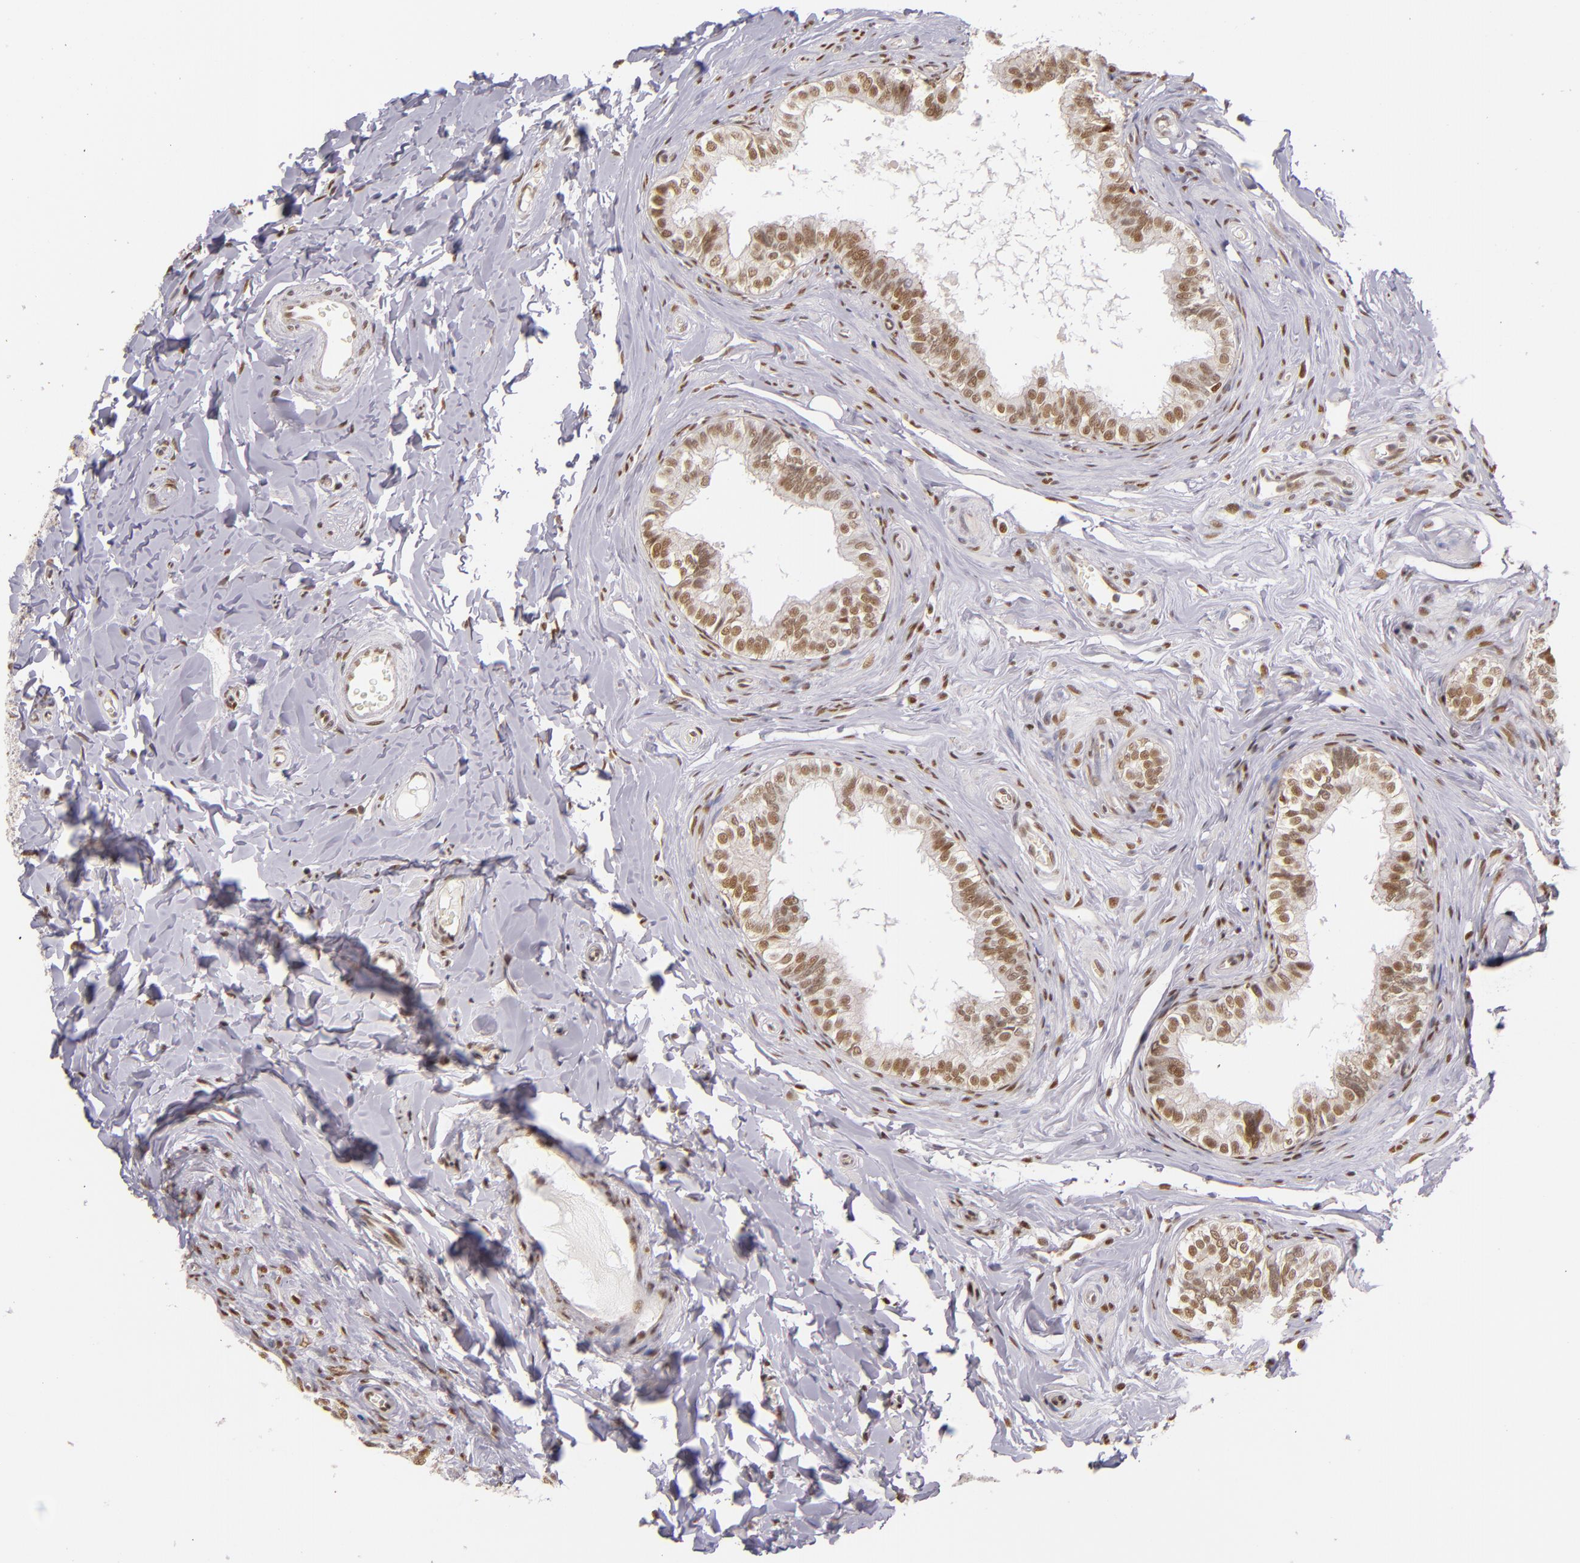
{"staining": {"intensity": "moderate", "quantity": ">75%", "location": "nuclear"}, "tissue": "epididymis", "cell_type": "Glandular cells", "image_type": "normal", "snomed": [{"axis": "morphology", "description": "Normal tissue, NOS"}, {"axis": "topography", "description": "Soft tissue"}, {"axis": "topography", "description": "Epididymis"}], "caption": "Unremarkable epididymis was stained to show a protein in brown. There is medium levels of moderate nuclear staining in approximately >75% of glandular cells. The staining was performed using DAB (3,3'-diaminobenzidine) to visualize the protein expression in brown, while the nuclei were stained in blue with hematoxylin (Magnification: 20x).", "gene": "NCOR2", "patient": {"sex": "male", "age": 26}}